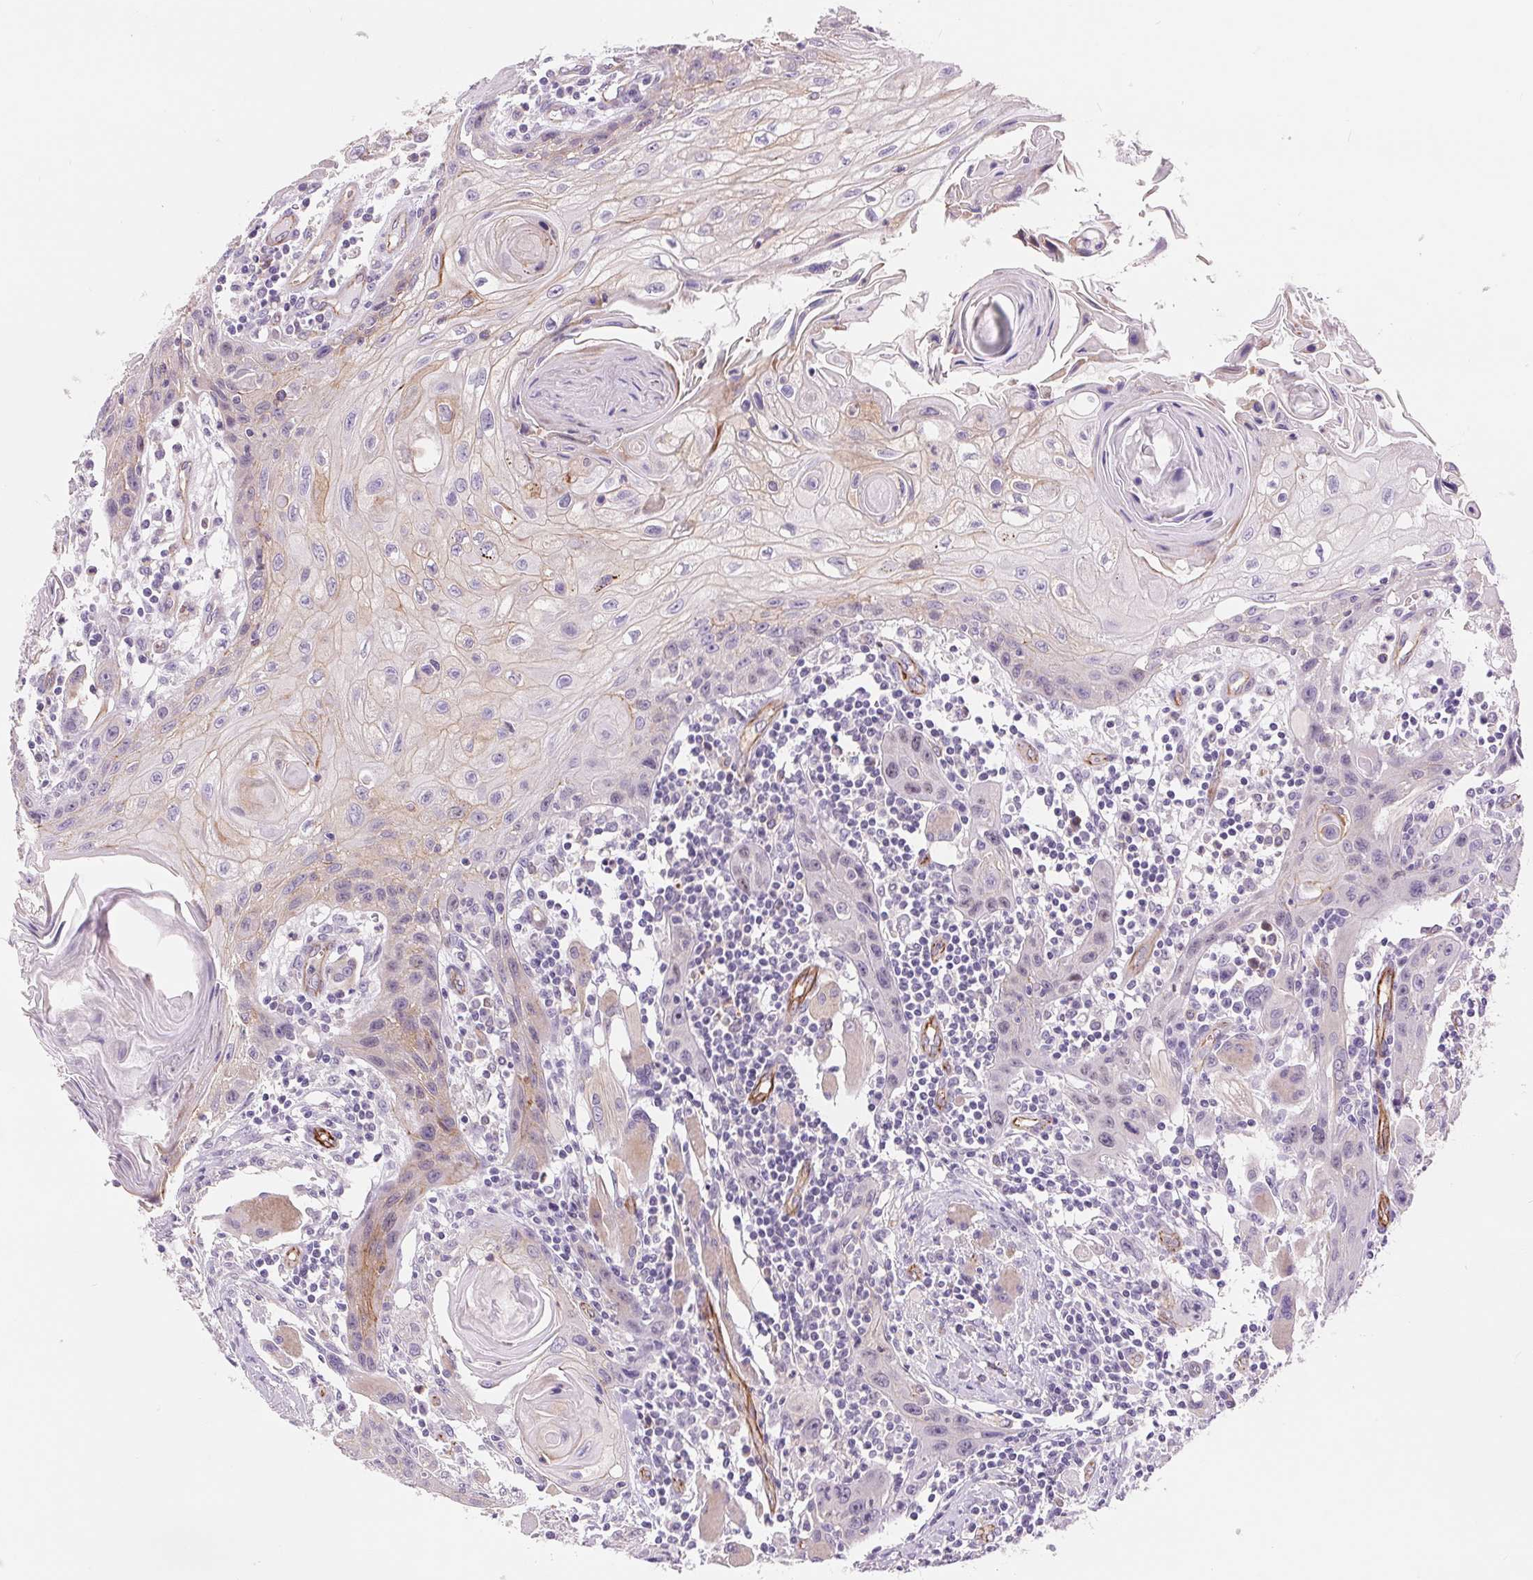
{"staining": {"intensity": "weak", "quantity": "<25%", "location": "cytoplasmic/membranous"}, "tissue": "head and neck cancer", "cell_type": "Tumor cells", "image_type": "cancer", "snomed": [{"axis": "morphology", "description": "Squamous cell carcinoma, NOS"}, {"axis": "topography", "description": "Oral tissue"}, {"axis": "topography", "description": "Head-Neck"}], "caption": "Immunohistochemistry (IHC) histopathology image of human head and neck squamous cell carcinoma stained for a protein (brown), which reveals no expression in tumor cells.", "gene": "DIXDC1", "patient": {"sex": "male", "age": 58}}